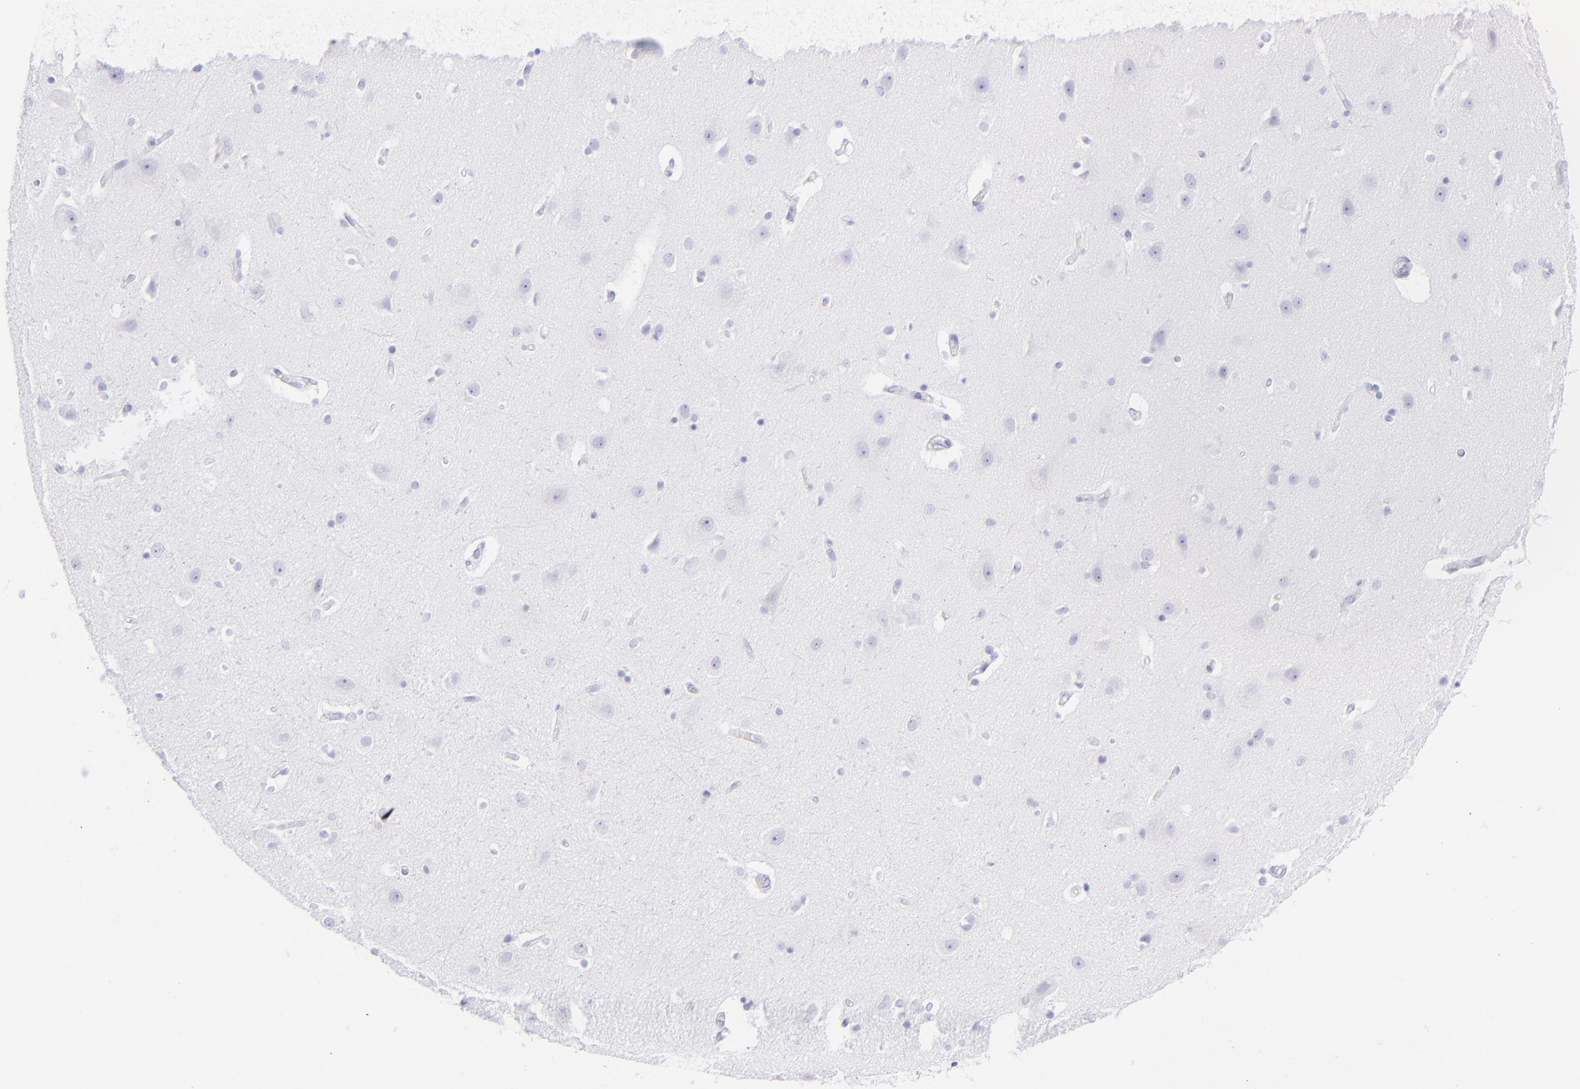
{"staining": {"intensity": "negative", "quantity": "none", "location": "none"}, "tissue": "caudate", "cell_type": "Glial cells", "image_type": "normal", "snomed": [{"axis": "morphology", "description": "Normal tissue, NOS"}, {"axis": "topography", "description": "Lateral ventricle wall"}], "caption": "This is a image of IHC staining of unremarkable caudate, which shows no expression in glial cells.", "gene": "CD72", "patient": {"sex": "female", "age": 54}}